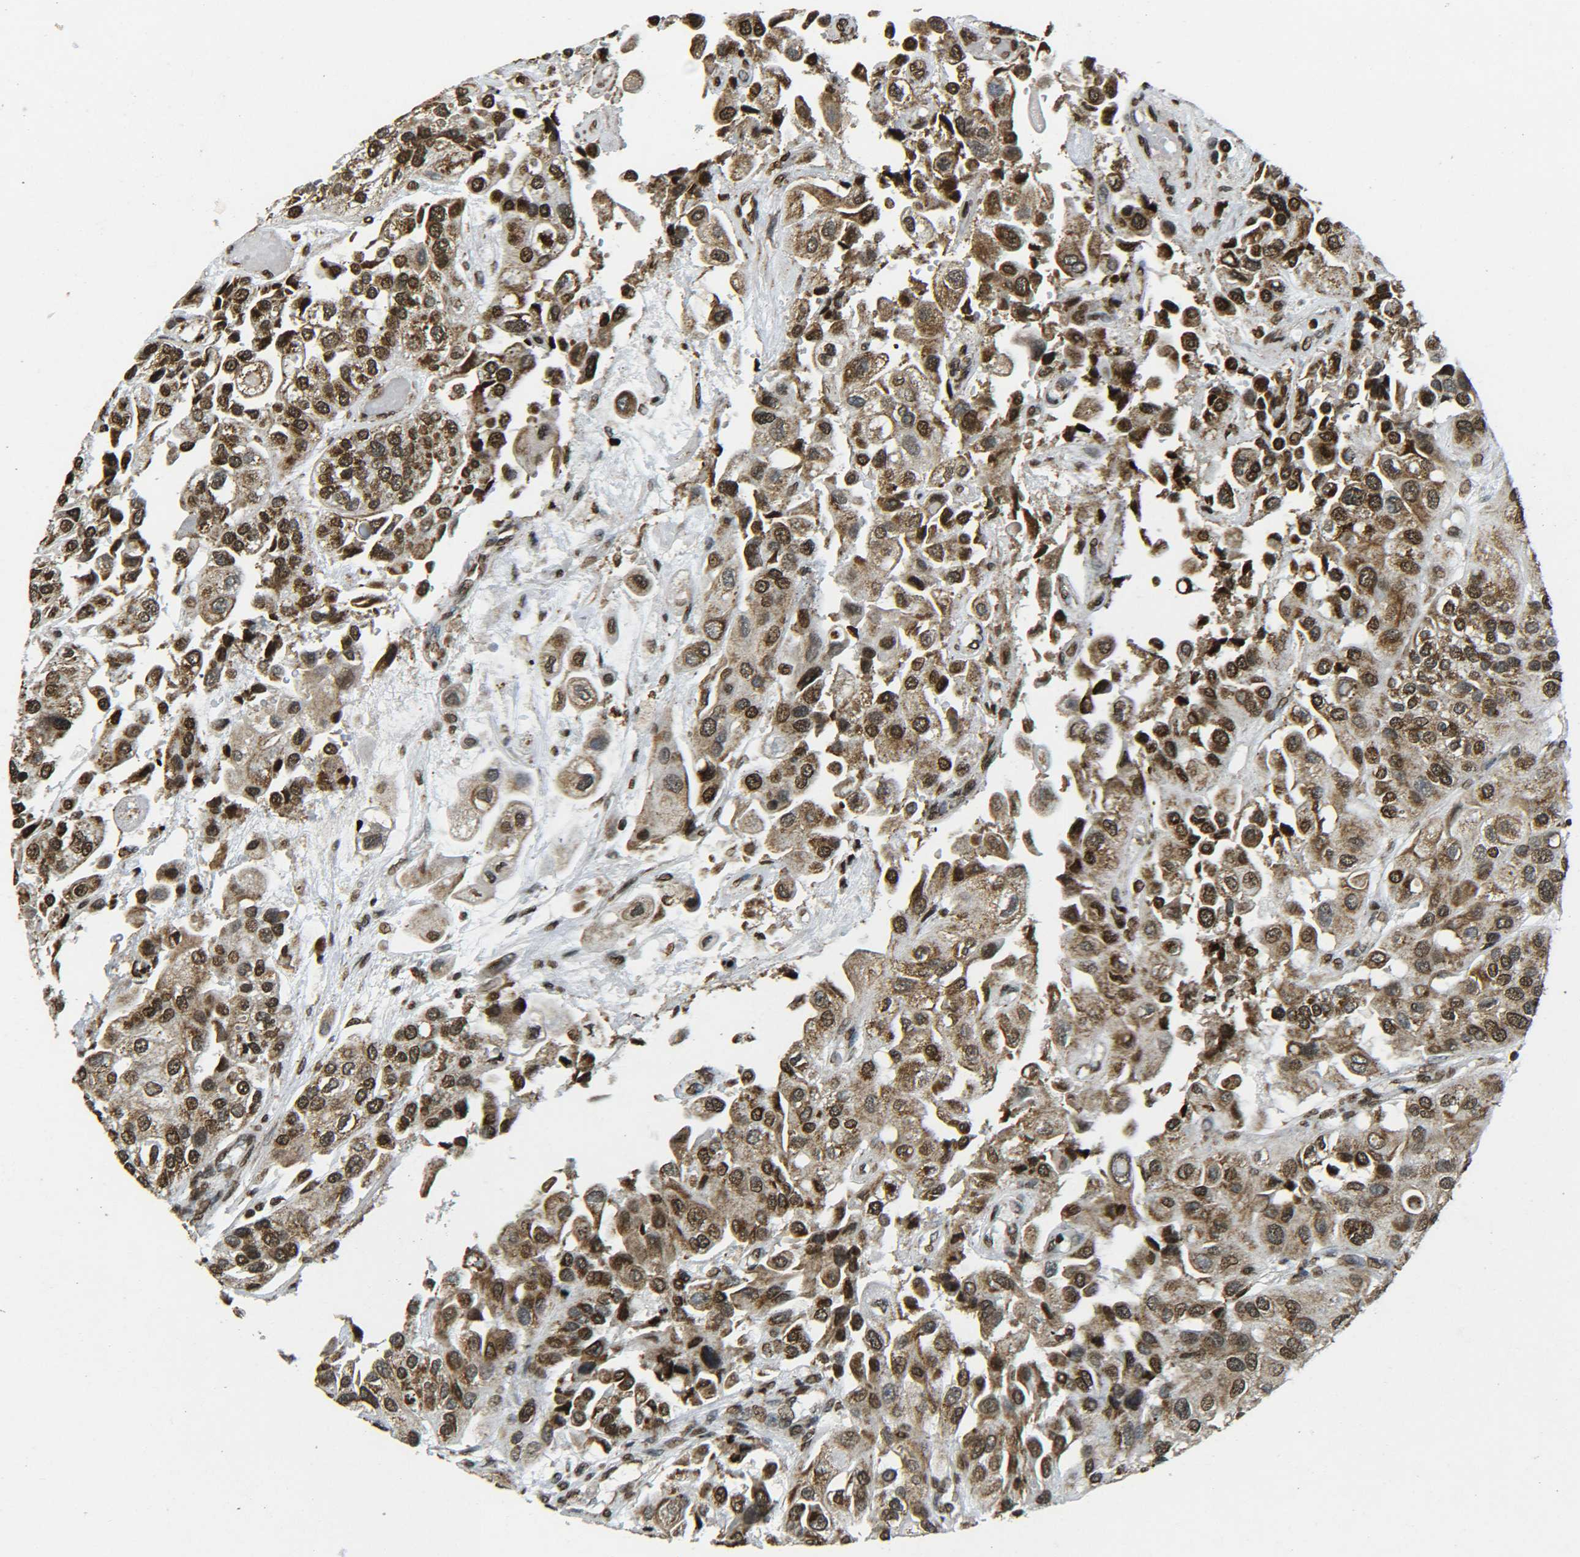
{"staining": {"intensity": "strong", "quantity": ">75%", "location": "cytoplasmic/membranous,nuclear"}, "tissue": "urothelial cancer", "cell_type": "Tumor cells", "image_type": "cancer", "snomed": [{"axis": "morphology", "description": "Urothelial carcinoma, High grade"}, {"axis": "topography", "description": "Urinary bladder"}], "caption": "Urothelial cancer stained with DAB (3,3'-diaminobenzidine) immunohistochemistry displays high levels of strong cytoplasmic/membranous and nuclear expression in approximately >75% of tumor cells. (IHC, brightfield microscopy, high magnification).", "gene": "NEUROG2", "patient": {"sex": "female", "age": 64}}